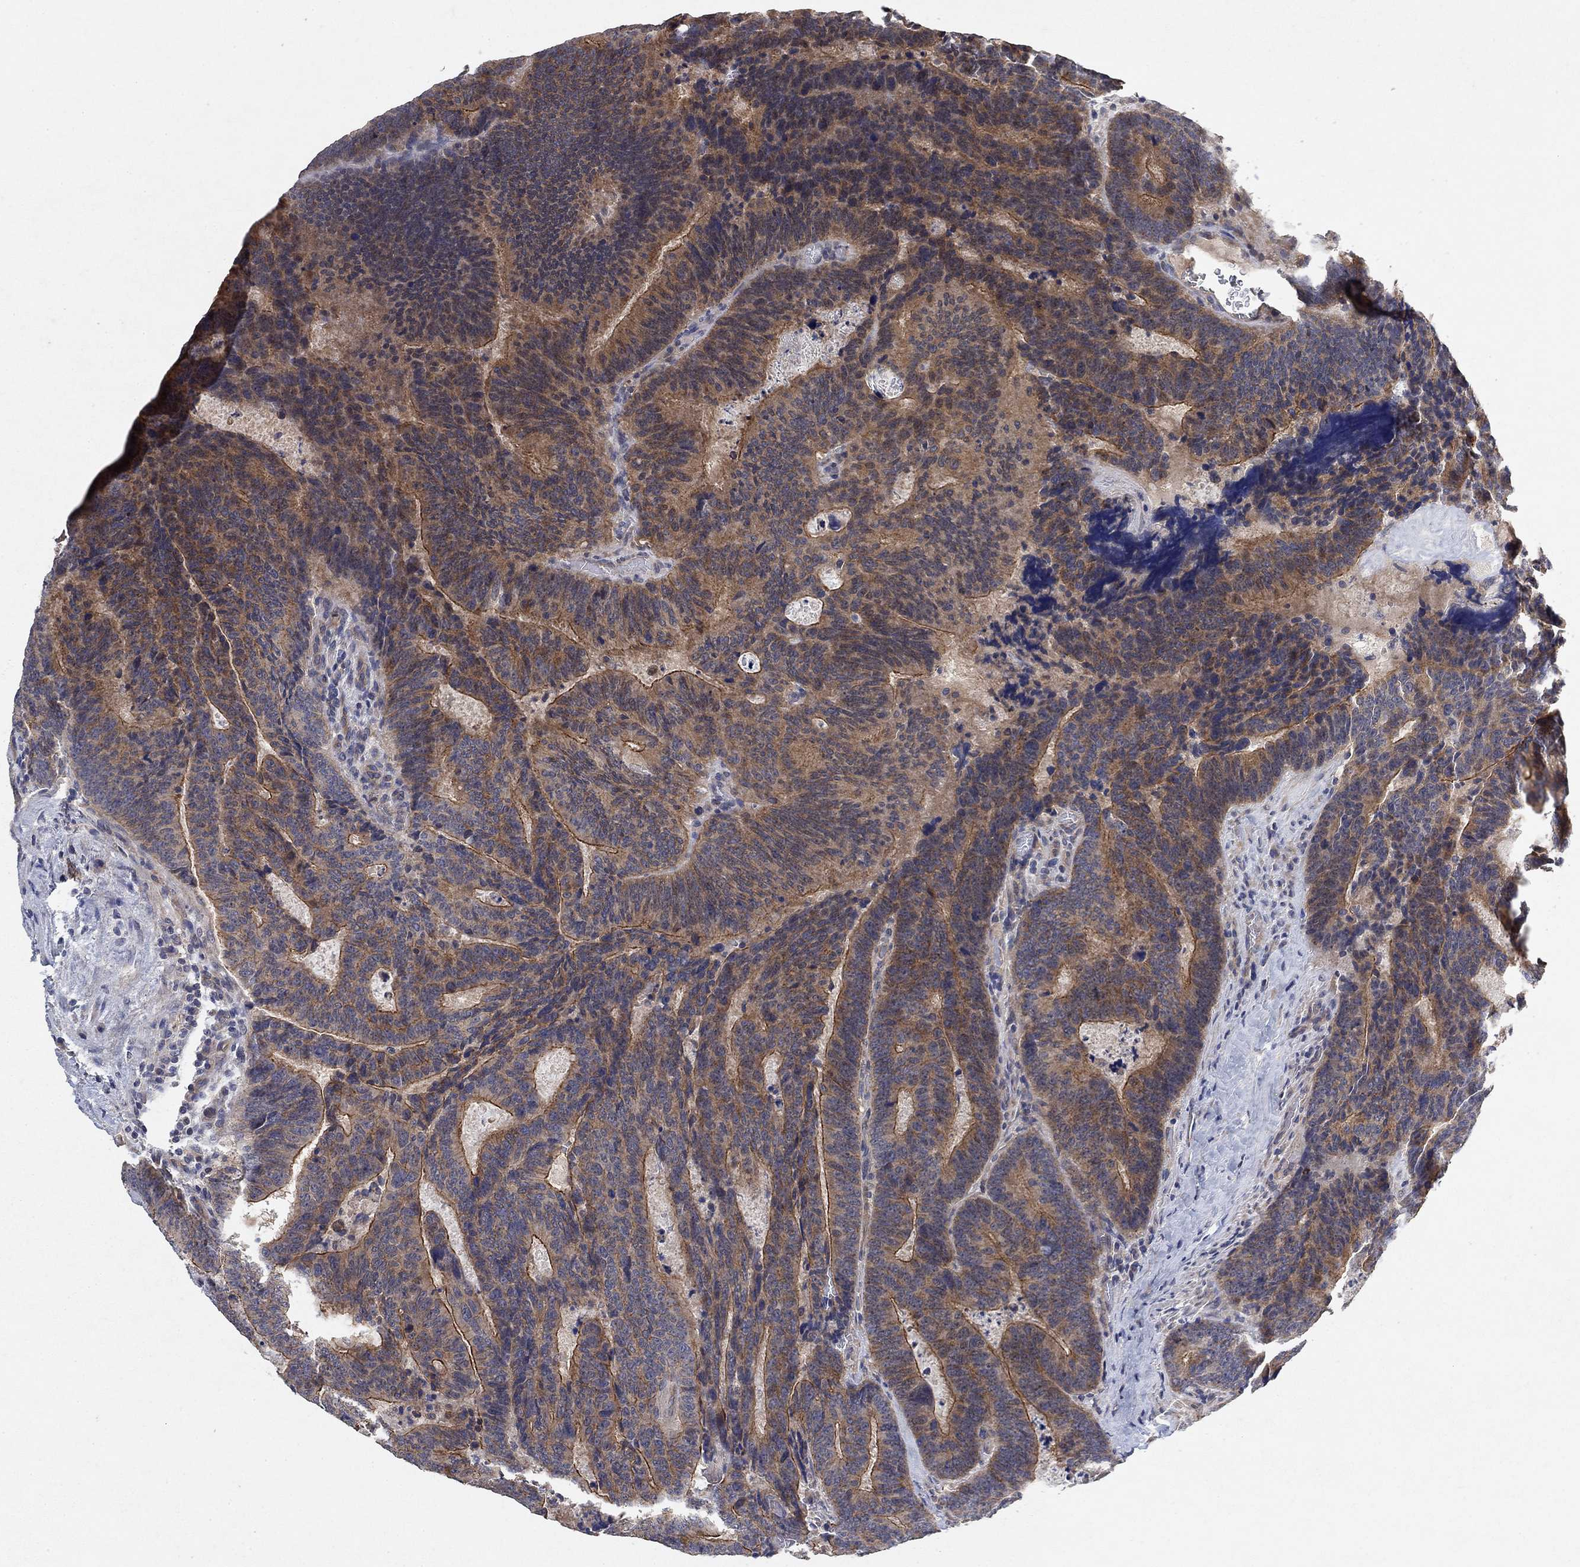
{"staining": {"intensity": "moderate", "quantity": "<25%", "location": "cytoplasmic/membranous"}, "tissue": "colorectal cancer", "cell_type": "Tumor cells", "image_type": "cancer", "snomed": [{"axis": "morphology", "description": "Adenocarcinoma, NOS"}, {"axis": "topography", "description": "Colon"}], "caption": "High-power microscopy captured an IHC micrograph of colorectal cancer, revealing moderate cytoplasmic/membranous staining in about <25% of tumor cells.", "gene": "MCUR1", "patient": {"sex": "female", "age": 82}}